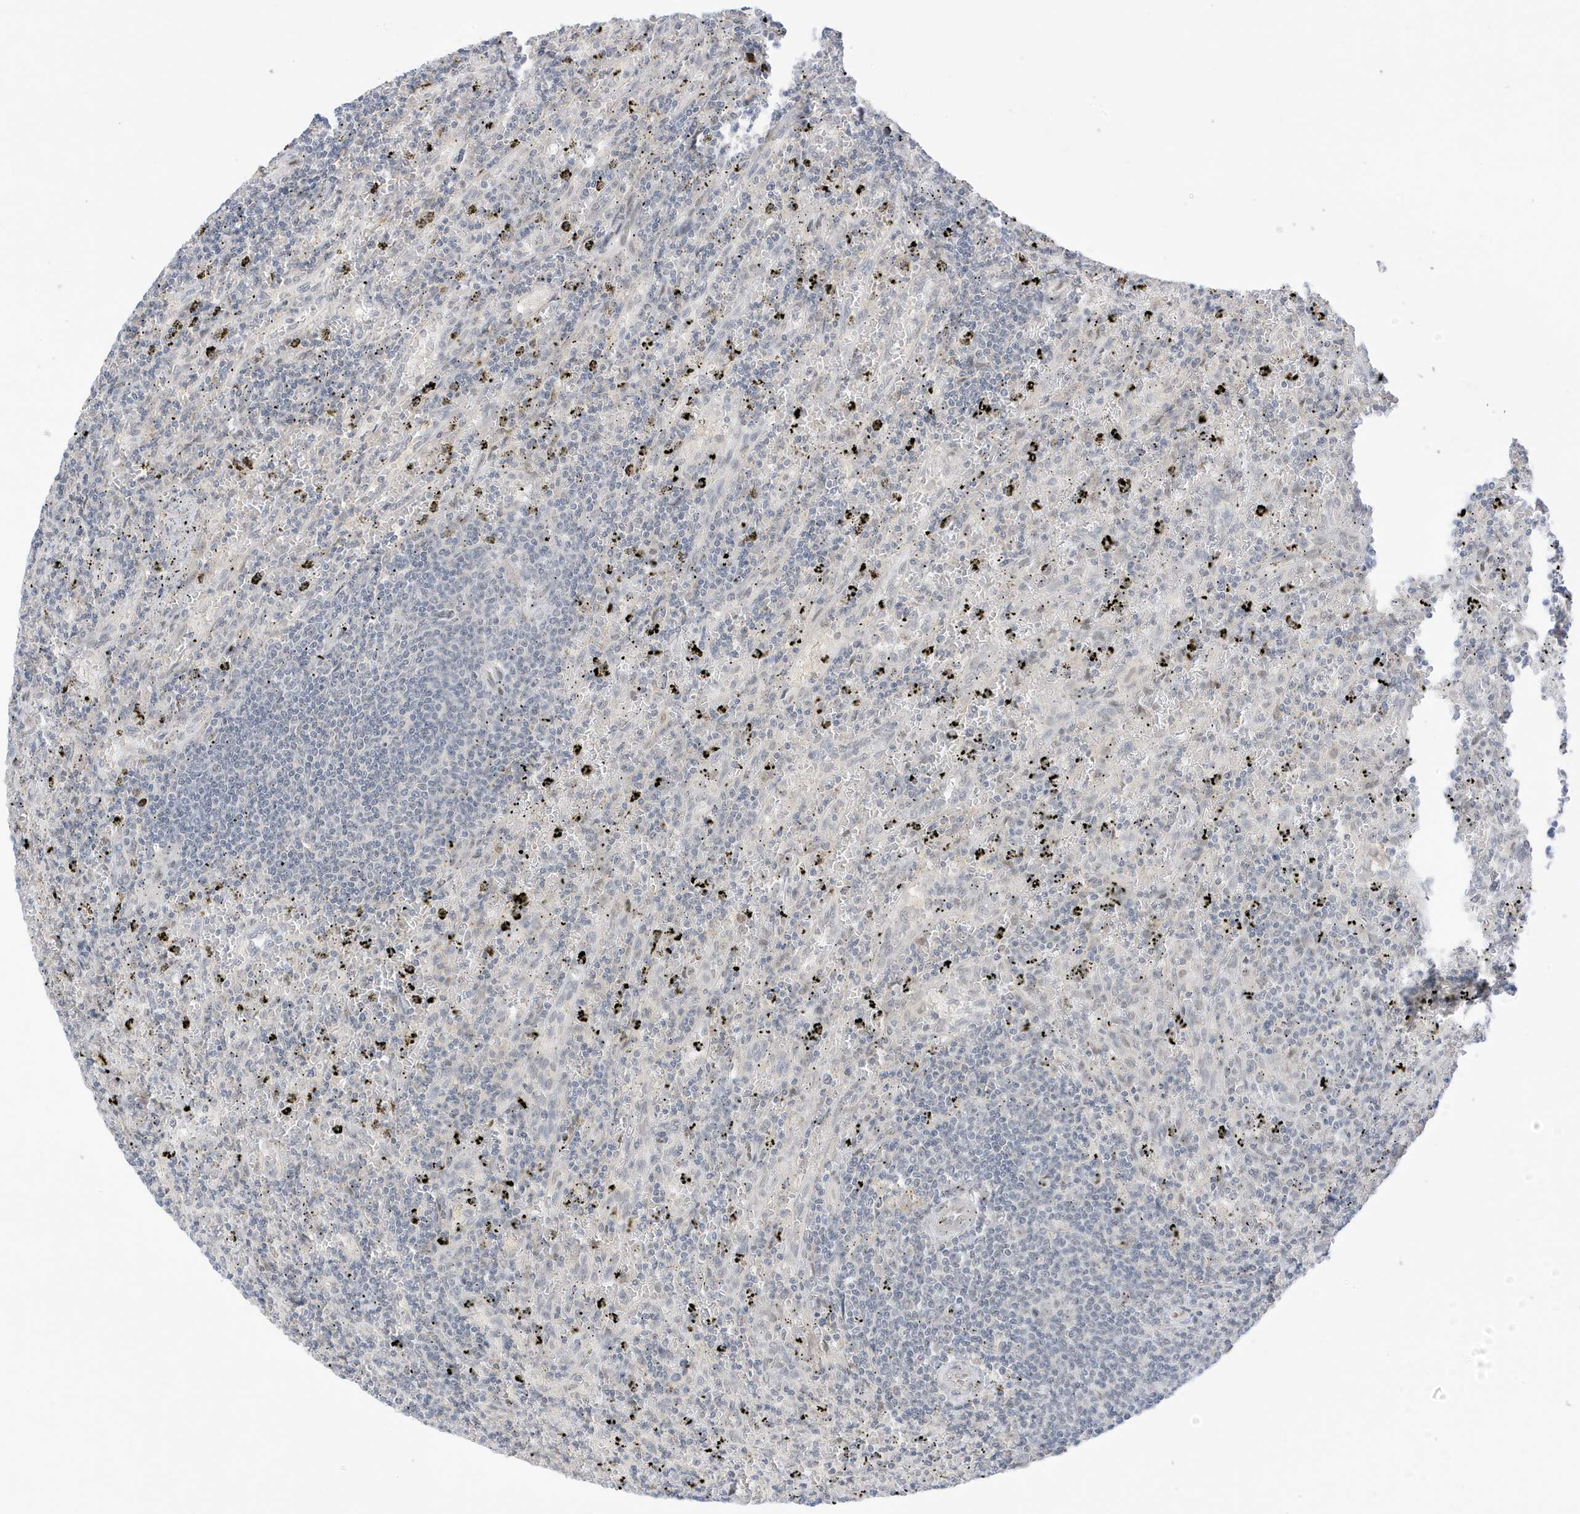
{"staining": {"intensity": "negative", "quantity": "none", "location": "none"}, "tissue": "lymphoma", "cell_type": "Tumor cells", "image_type": "cancer", "snomed": [{"axis": "morphology", "description": "Malignant lymphoma, non-Hodgkin's type, Low grade"}, {"axis": "topography", "description": "Spleen"}], "caption": "An immunohistochemistry (IHC) histopathology image of lymphoma is shown. There is no staining in tumor cells of lymphoma. (DAB immunohistochemistry with hematoxylin counter stain).", "gene": "MSL3", "patient": {"sex": "male", "age": 76}}